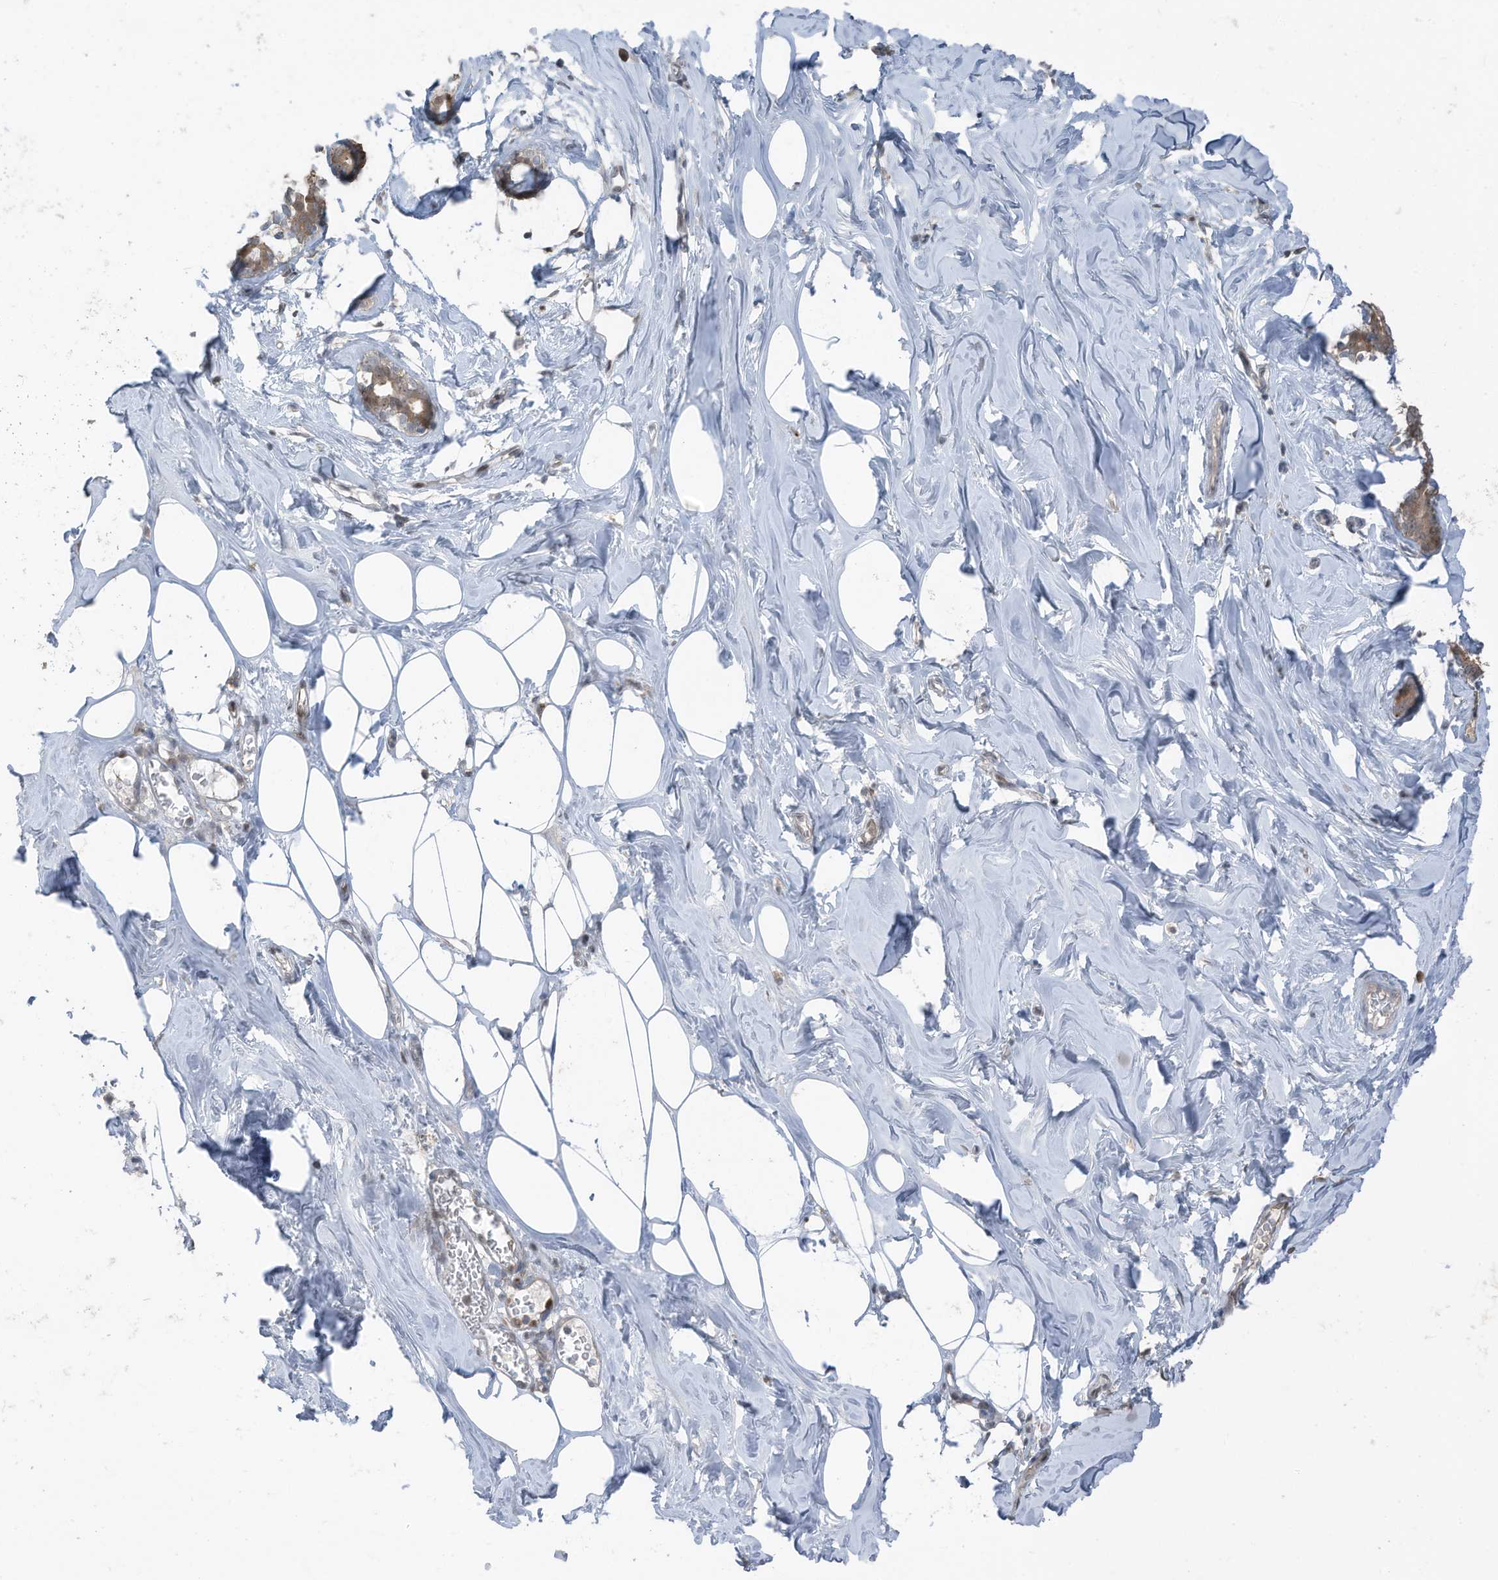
{"staining": {"intensity": "weak", "quantity": ">75%", "location": "cytoplasmic/membranous,nuclear"}, "tissue": "adipose tissue", "cell_type": "Adipocytes", "image_type": "normal", "snomed": [{"axis": "morphology", "description": "Normal tissue, NOS"}, {"axis": "morphology", "description": "Fibrosis, NOS"}, {"axis": "topography", "description": "Breast"}, {"axis": "topography", "description": "Adipose tissue"}], "caption": "Protein analysis of unremarkable adipose tissue shows weak cytoplasmic/membranous,nuclear positivity in approximately >75% of adipocytes.", "gene": "TXNDC9", "patient": {"sex": "female", "age": 39}}